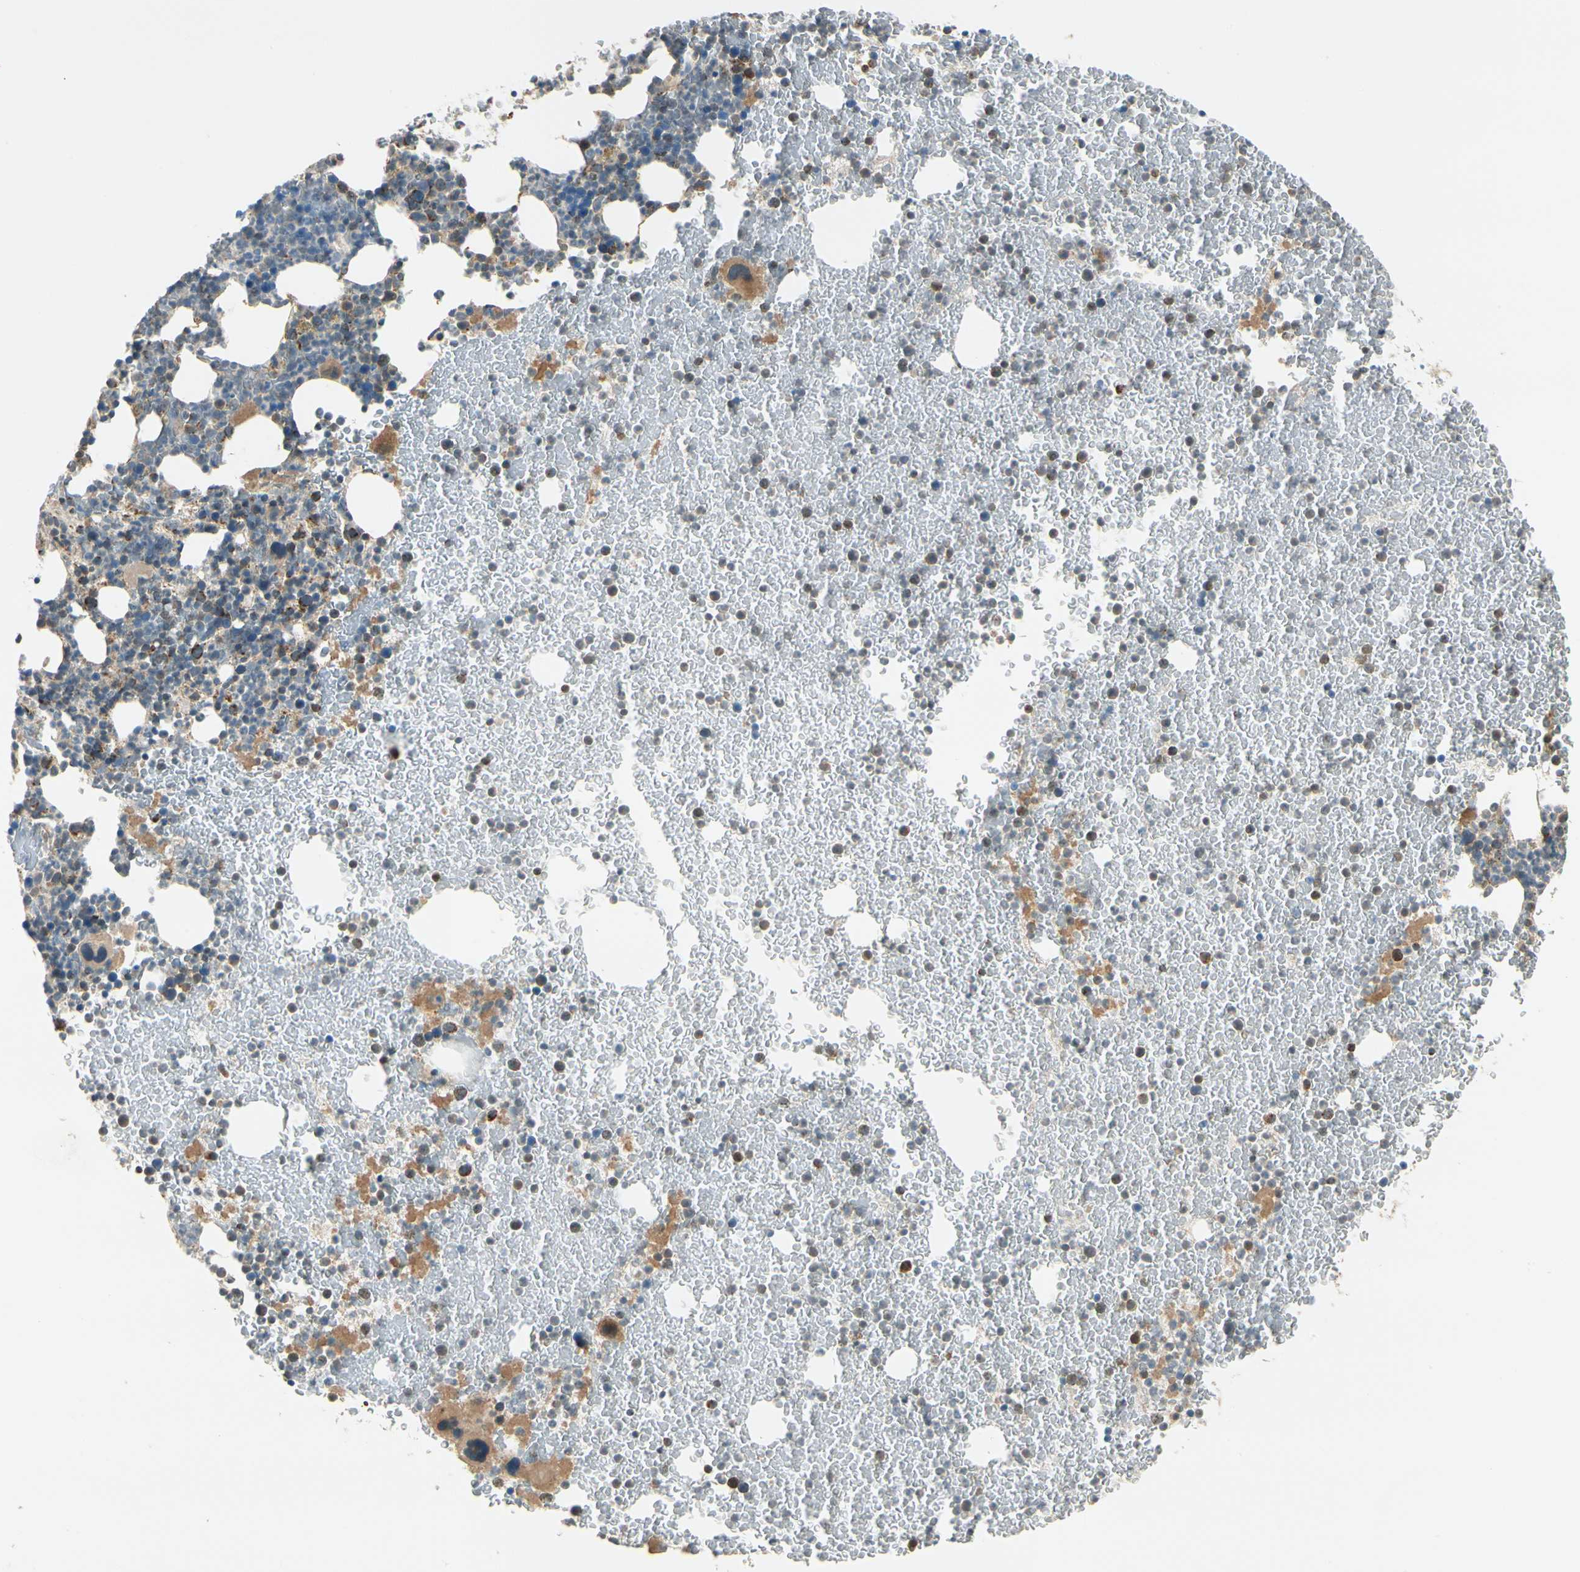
{"staining": {"intensity": "moderate", "quantity": "<25%", "location": "cytoplasmic/membranous"}, "tissue": "bone marrow", "cell_type": "Hematopoietic cells", "image_type": "normal", "snomed": [{"axis": "morphology", "description": "Normal tissue, NOS"}, {"axis": "topography", "description": "Bone marrow"}], "caption": "A brown stain labels moderate cytoplasmic/membranous positivity of a protein in hematopoietic cells of normal bone marrow.", "gene": "EPHB3", "patient": {"sex": "female", "age": 52}}